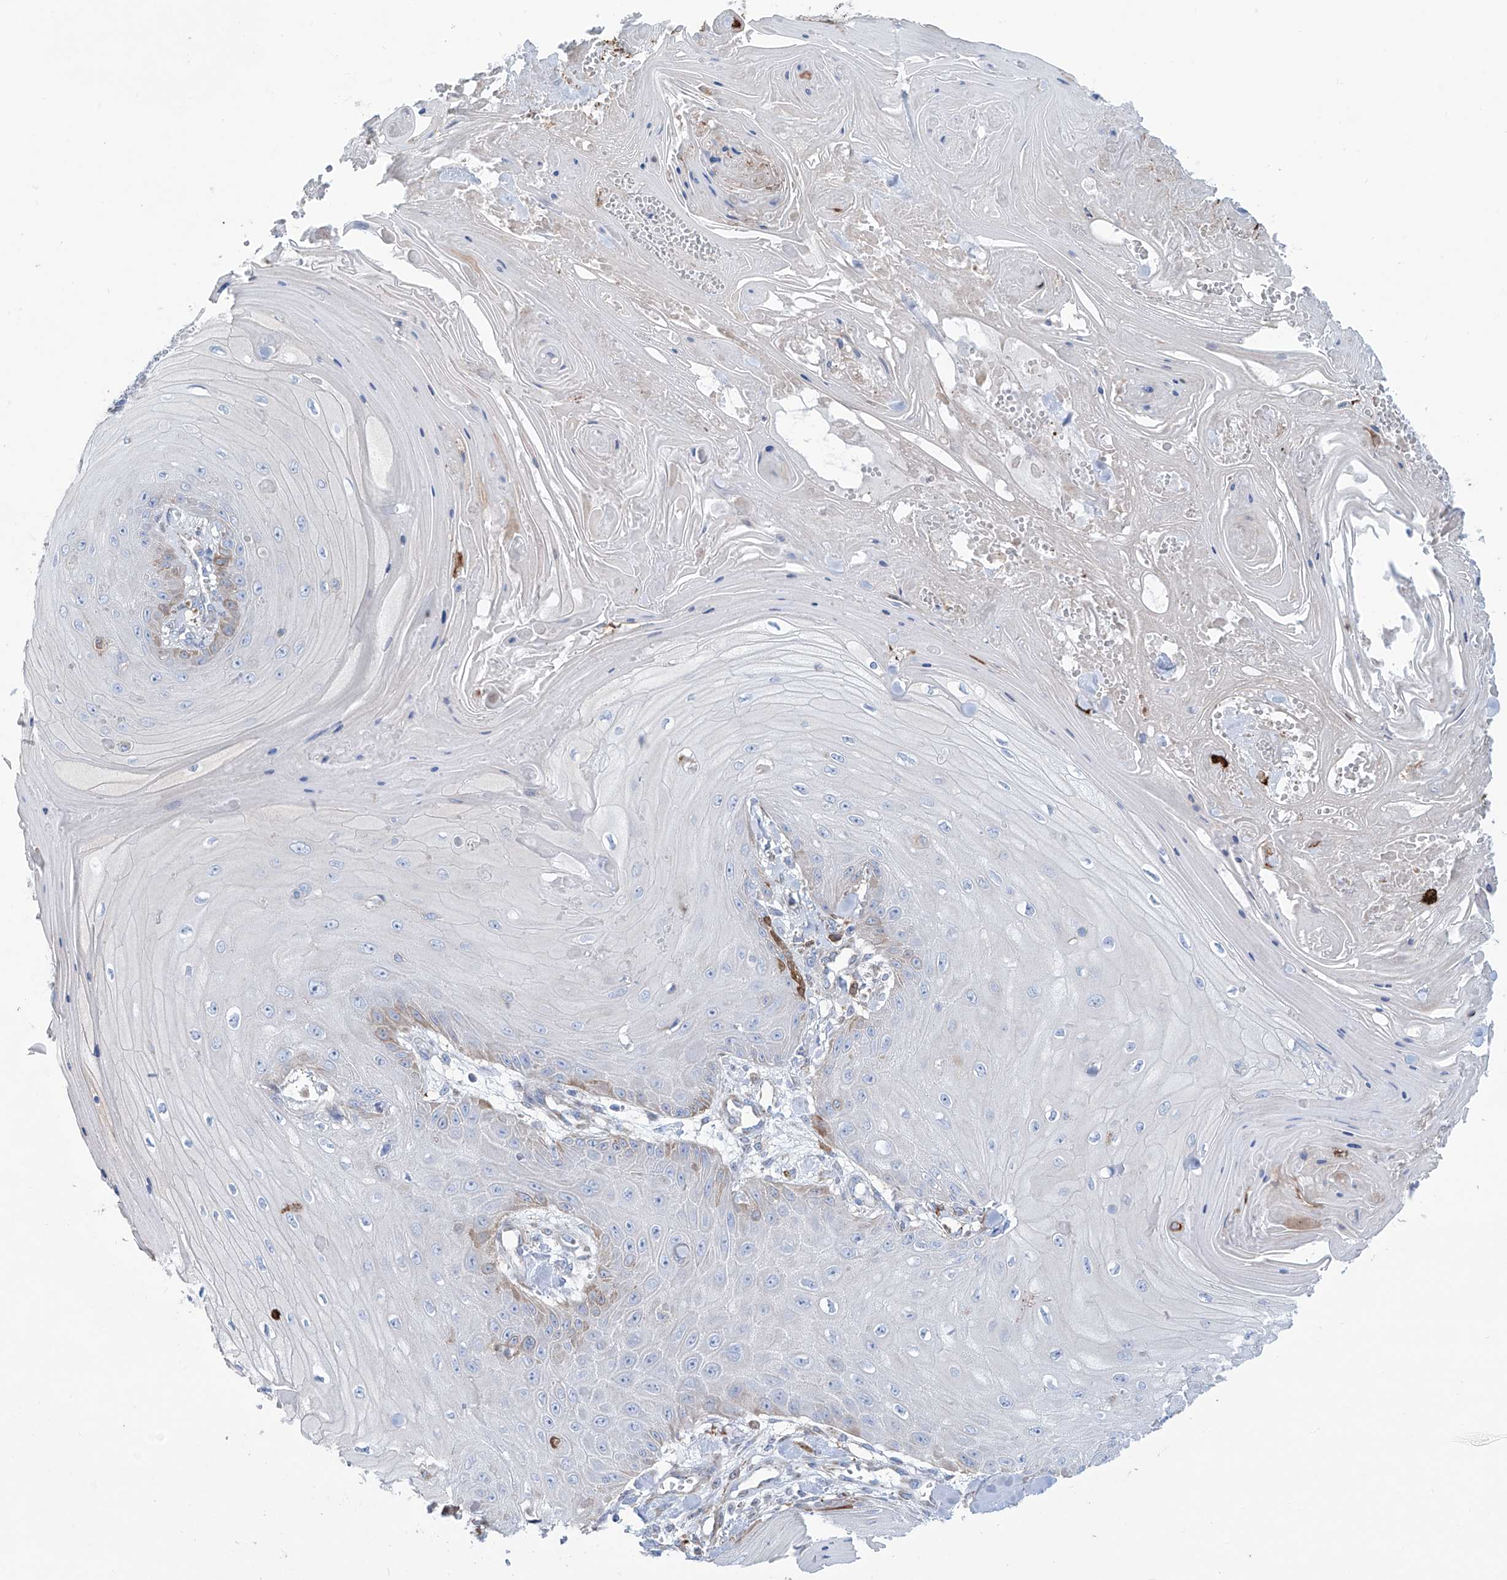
{"staining": {"intensity": "moderate", "quantity": "<25%", "location": "cytoplasmic/membranous"}, "tissue": "skin cancer", "cell_type": "Tumor cells", "image_type": "cancer", "snomed": [{"axis": "morphology", "description": "Squamous cell carcinoma, NOS"}, {"axis": "topography", "description": "Skin"}], "caption": "Immunohistochemical staining of skin cancer reveals moderate cytoplasmic/membranous protein expression in about <25% of tumor cells.", "gene": "ALDH6A1", "patient": {"sex": "male", "age": 74}}